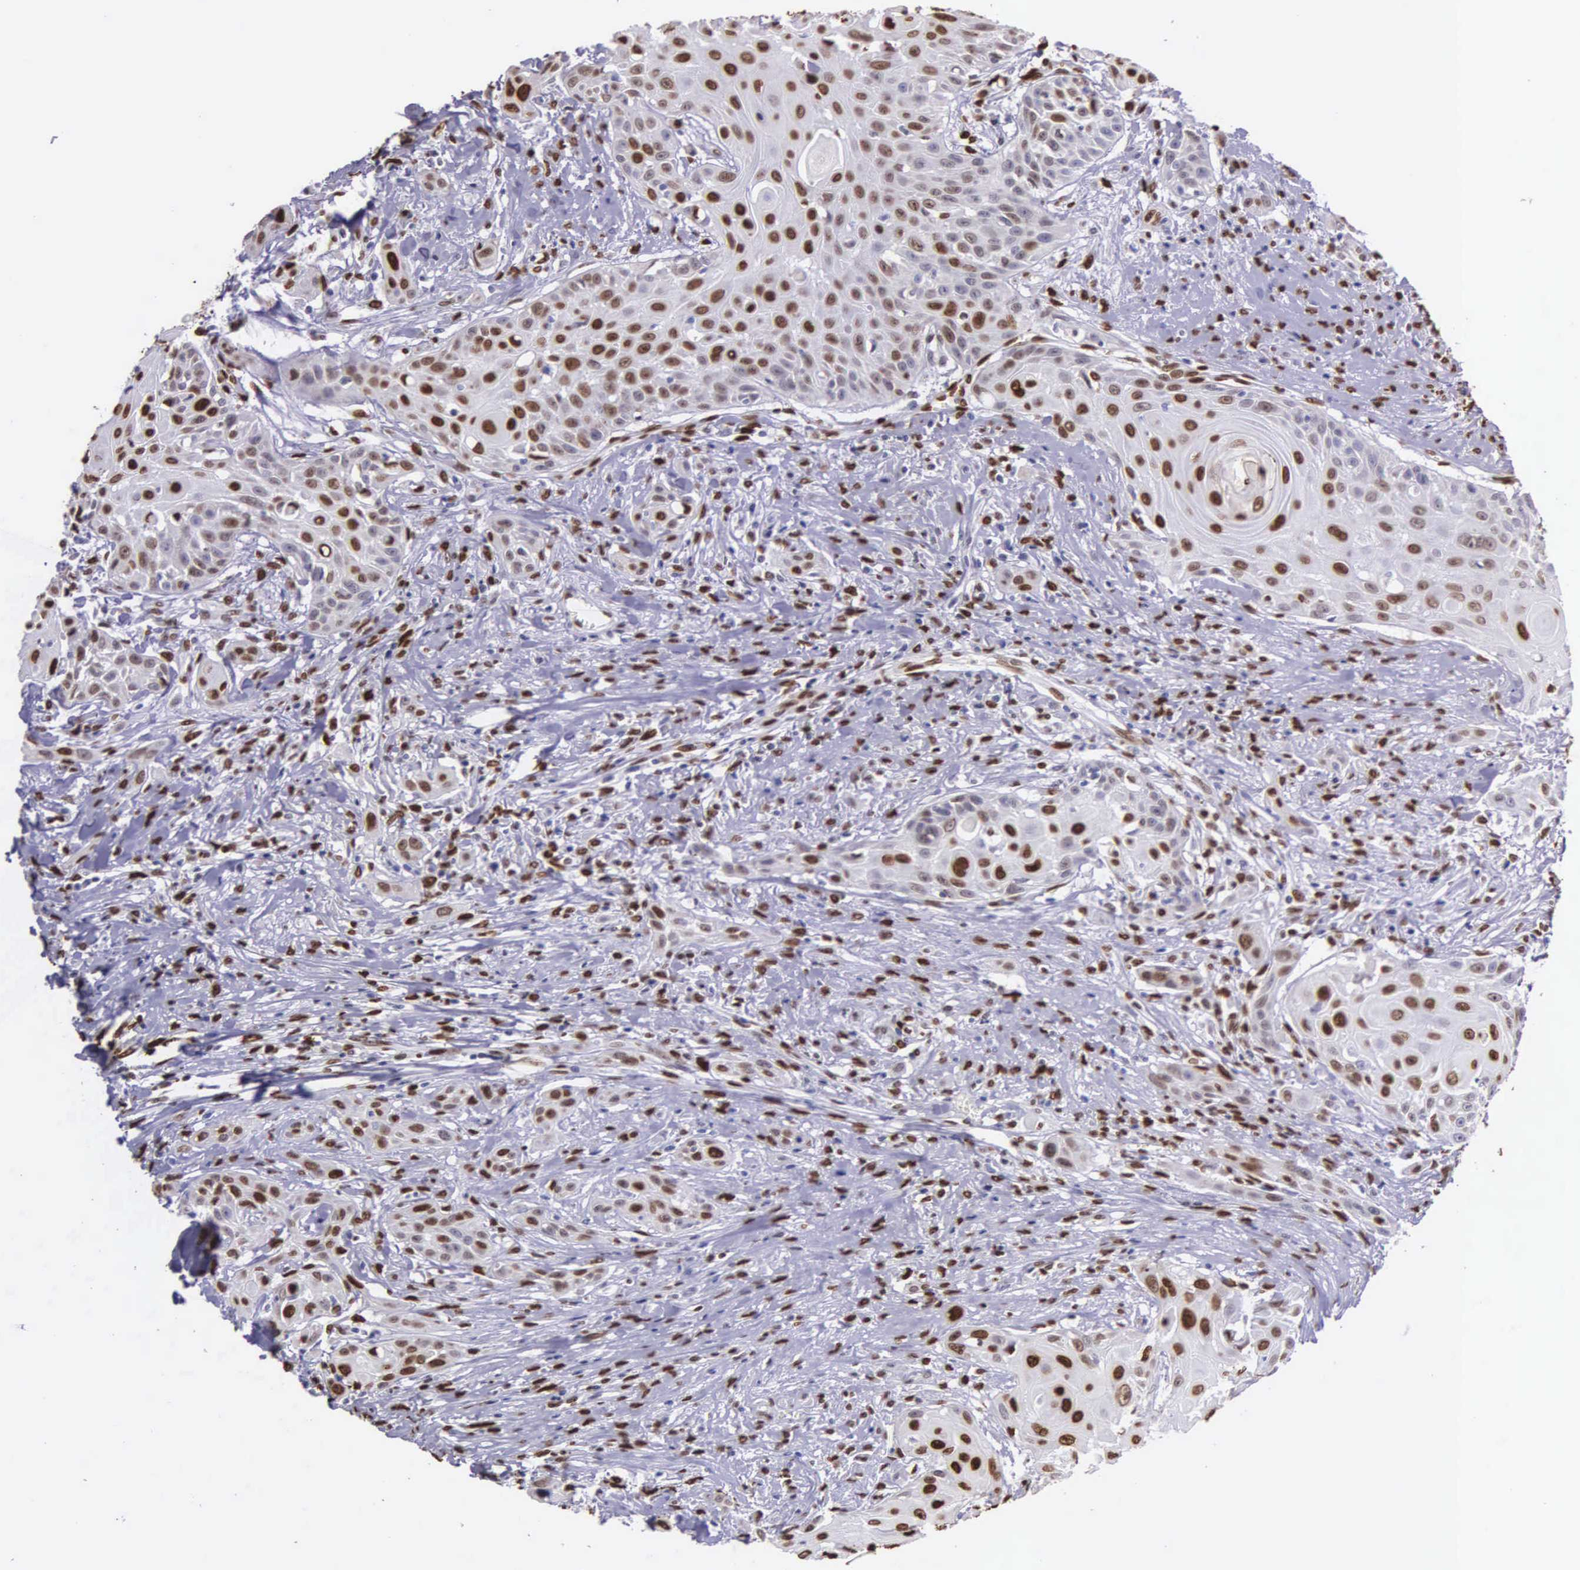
{"staining": {"intensity": "strong", "quantity": ">75%", "location": "nuclear"}, "tissue": "head and neck cancer", "cell_type": "Tumor cells", "image_type": "cancer", "snomed": [{"axis": "morphology", "description": "Squamous cell carcinoma, NOS"}, {"axis": "morphology", "description": "Squamous cell carcinoma, metastatic, NOS"}, {"axis": "topography", "description": "Lymph node"}, {"axis": "topography", "description": "Salivary gland"}, {"axis": "topography", "description": "Head-Neck"}], "caption": "Head and neck cancer stained with DAB IHC exhibits high levels of strong nuclear staining in about >75% of tumor cells.", "gene": "H1-0", "patient": {"sex": "female", "age": 74}}